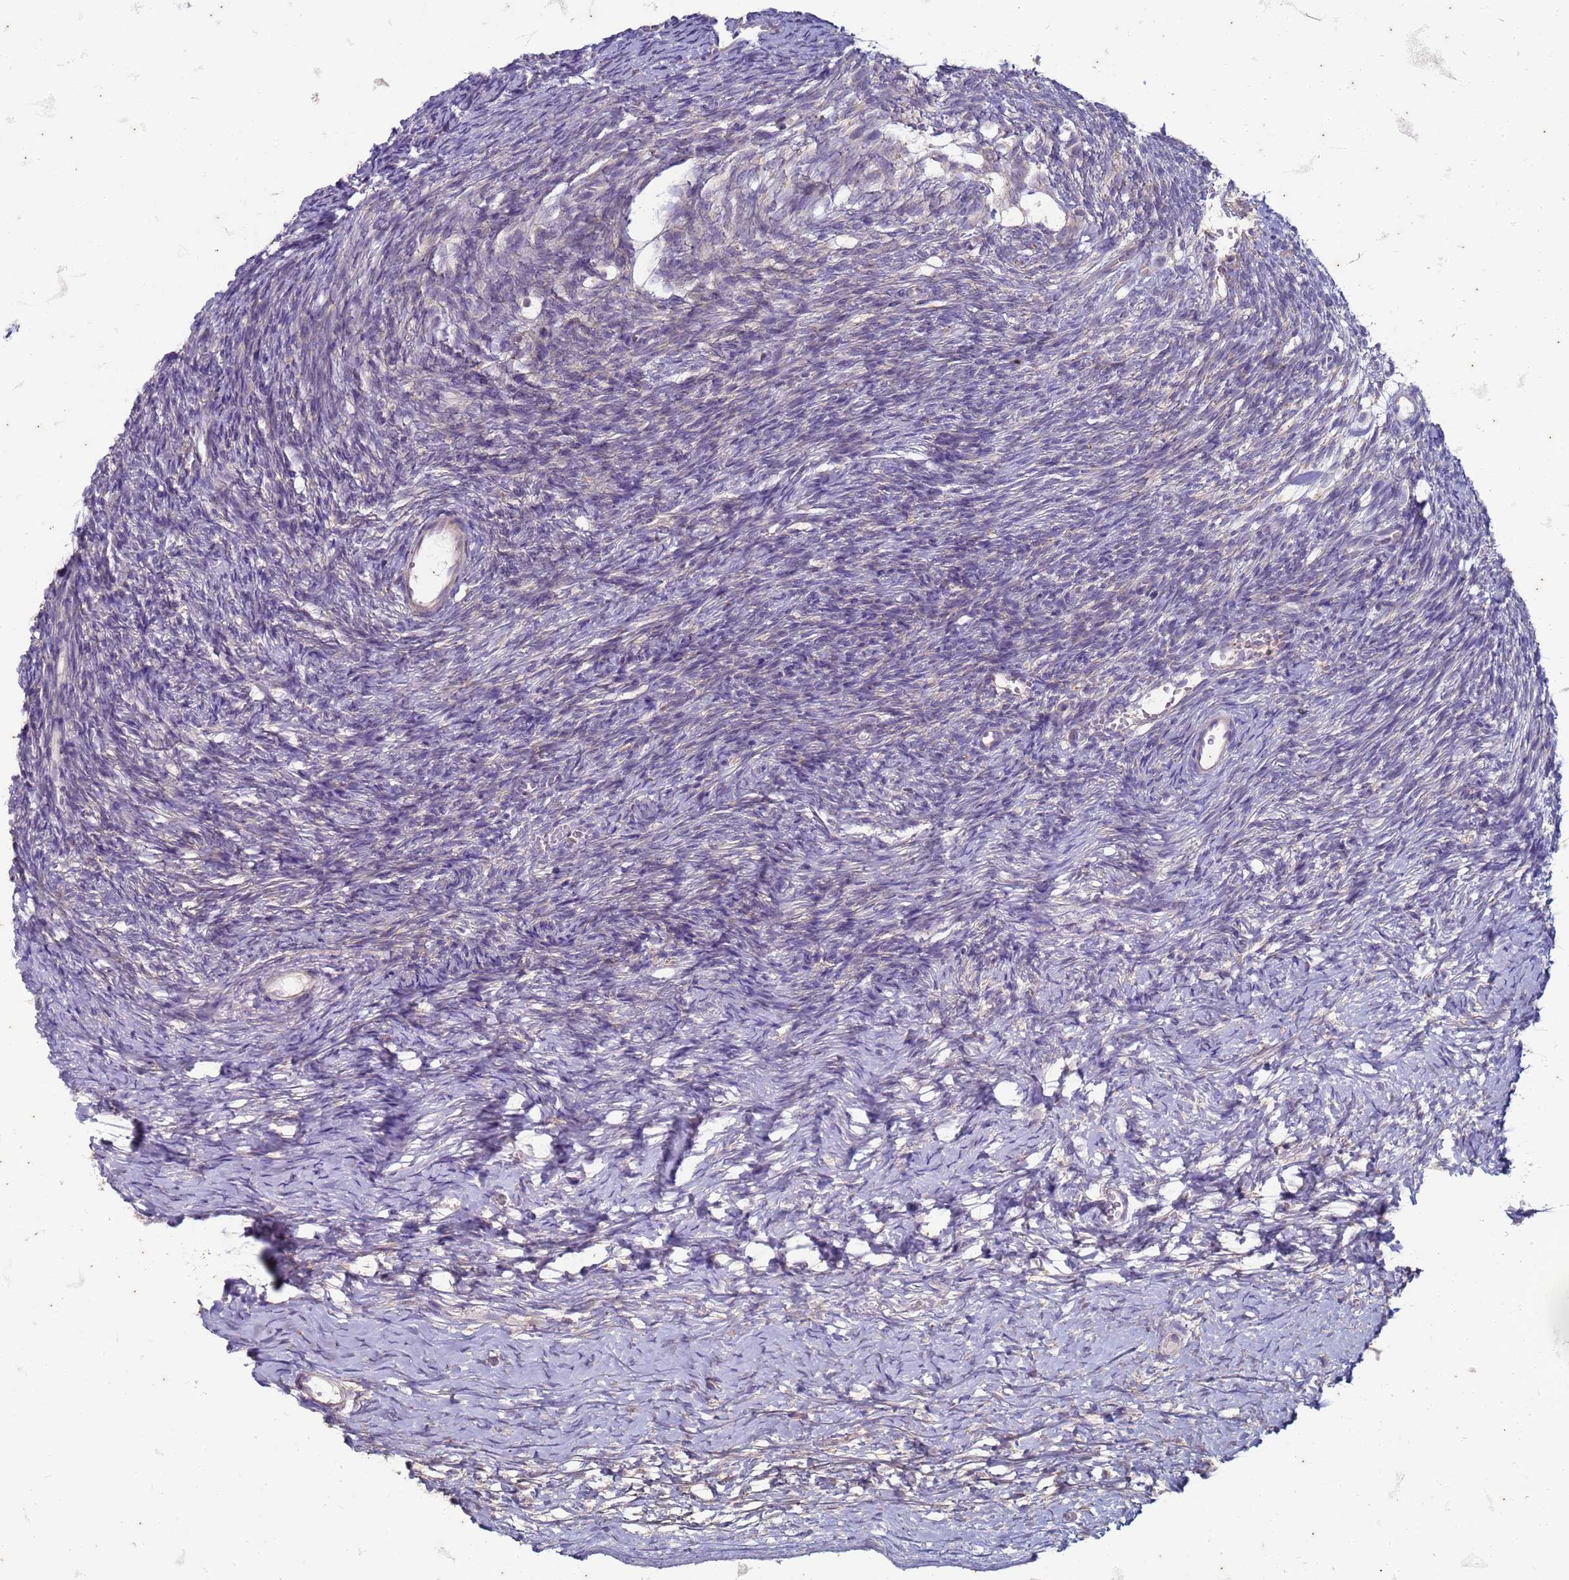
{"staining": {"intensity": "negative", "quantity": "none", "location": "none"}, "tissue": "ovary", "cell_type": "Follicle cells", "image_type": "normal", "snomed": [{"axis": "morphology", "description": "Normal tissue, NOS"}, {"axis": "topography", "description": "Ovary"}], "caption": "Unremarkable ovary was stained to show a protein in brown. There is no significant staining in follicle cells. (DAB immunohistochemistry visualized using brightfield microscopy, high magnification).", "gene": "SUCO", "patient": {"sex": "female", "age": 39}}